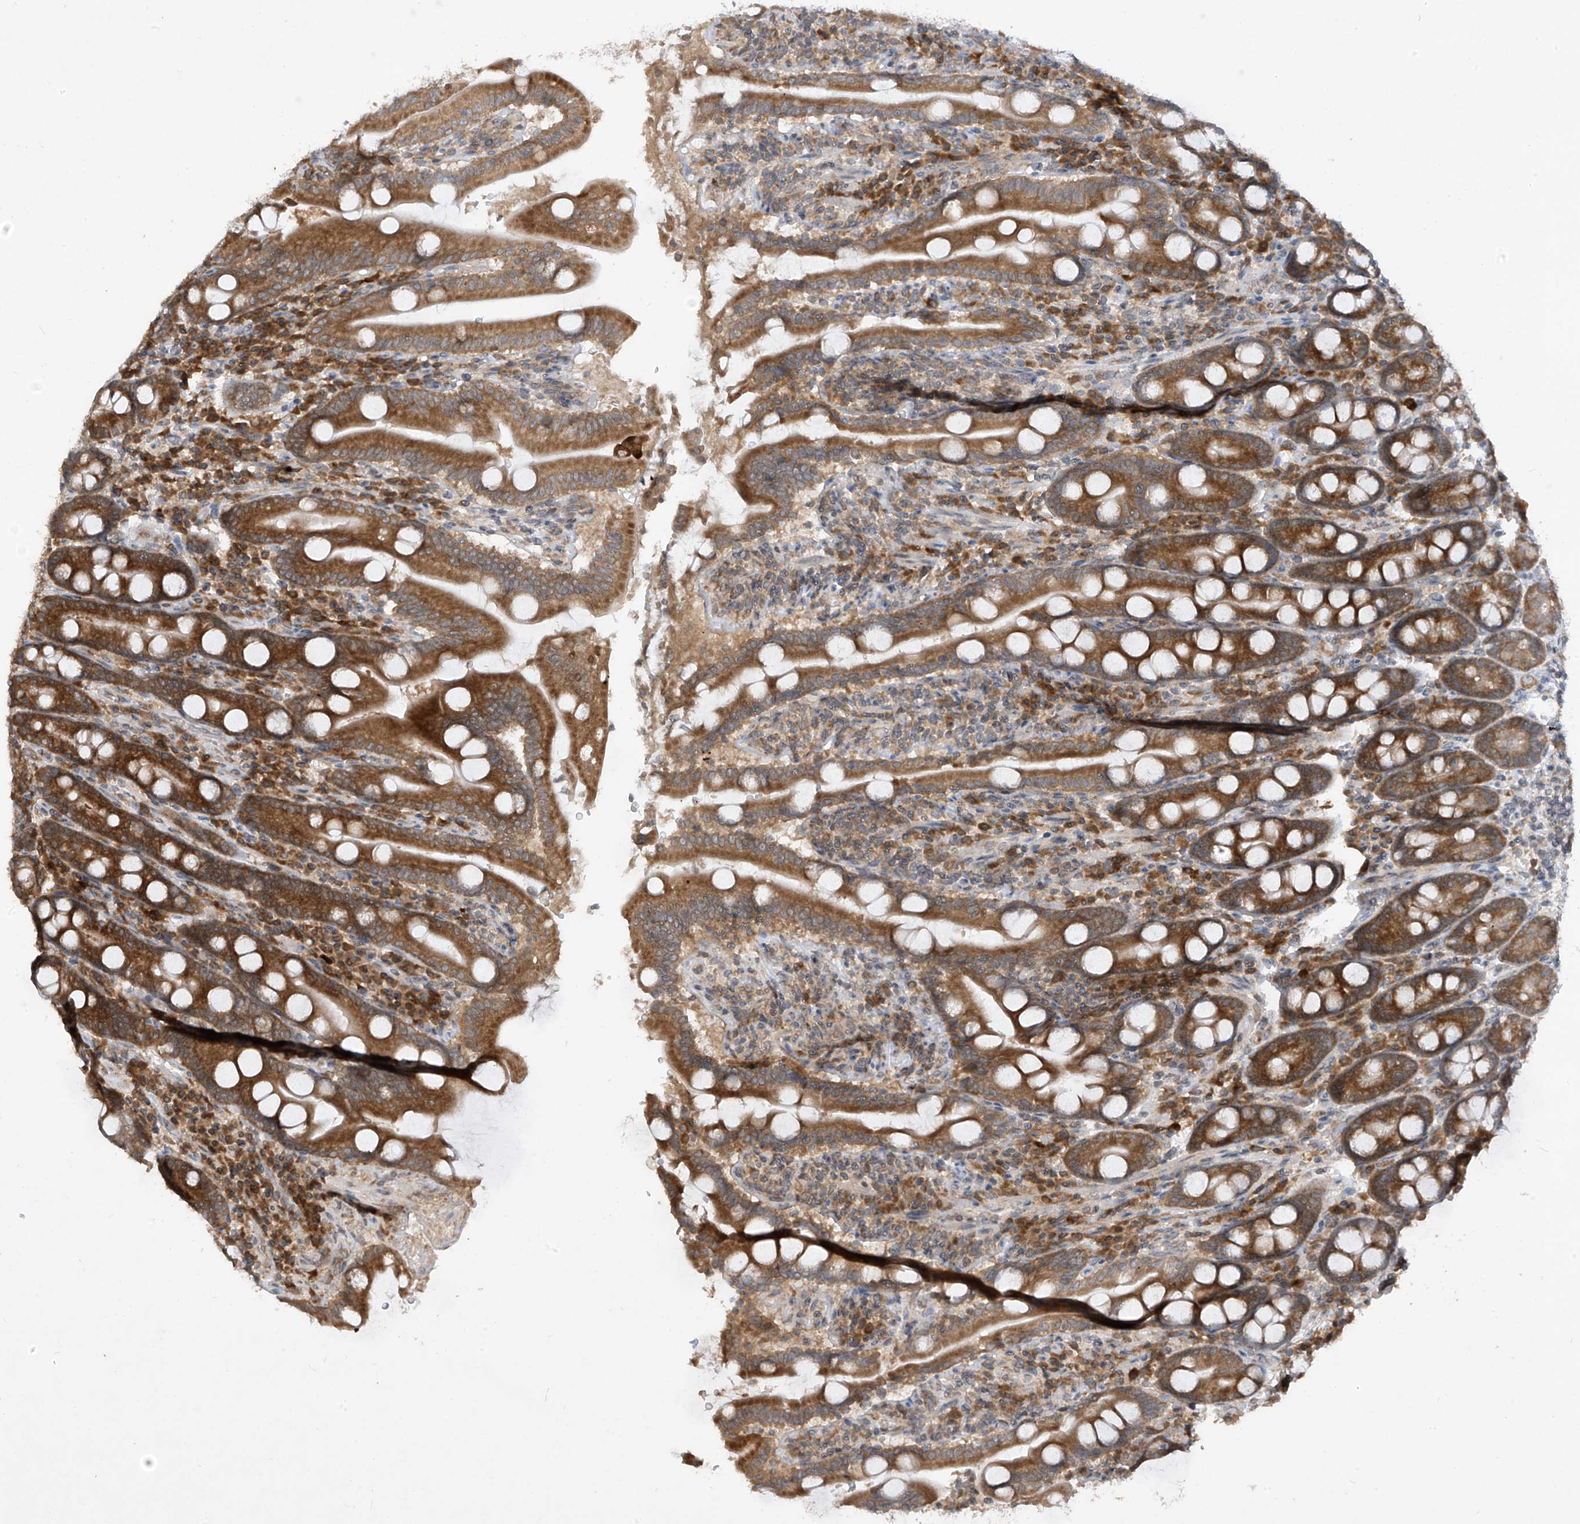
{"staining": {"intensity": "moderate", "quantity": ">75%", "location": "cytoplasmic/membranous"}, "tissue": "duodenum", "cell_type": "Glandular cells", "image_type": "normal", "snomed": [{"axis": "morphology", "description": "Normal tissue, NOS"}, {"axis": "topography", "description": "Duodenum"}], "caption": "Protein expression analysis of benign human duodenum reveals moderate cytoplasmic/membranous staining in approximately >75% of glandular cells. (DAB = brown stain, brightfield microscopy at high magnification).", "gene": "RPL34", "patient": {"sex": "male", "age": 35}}